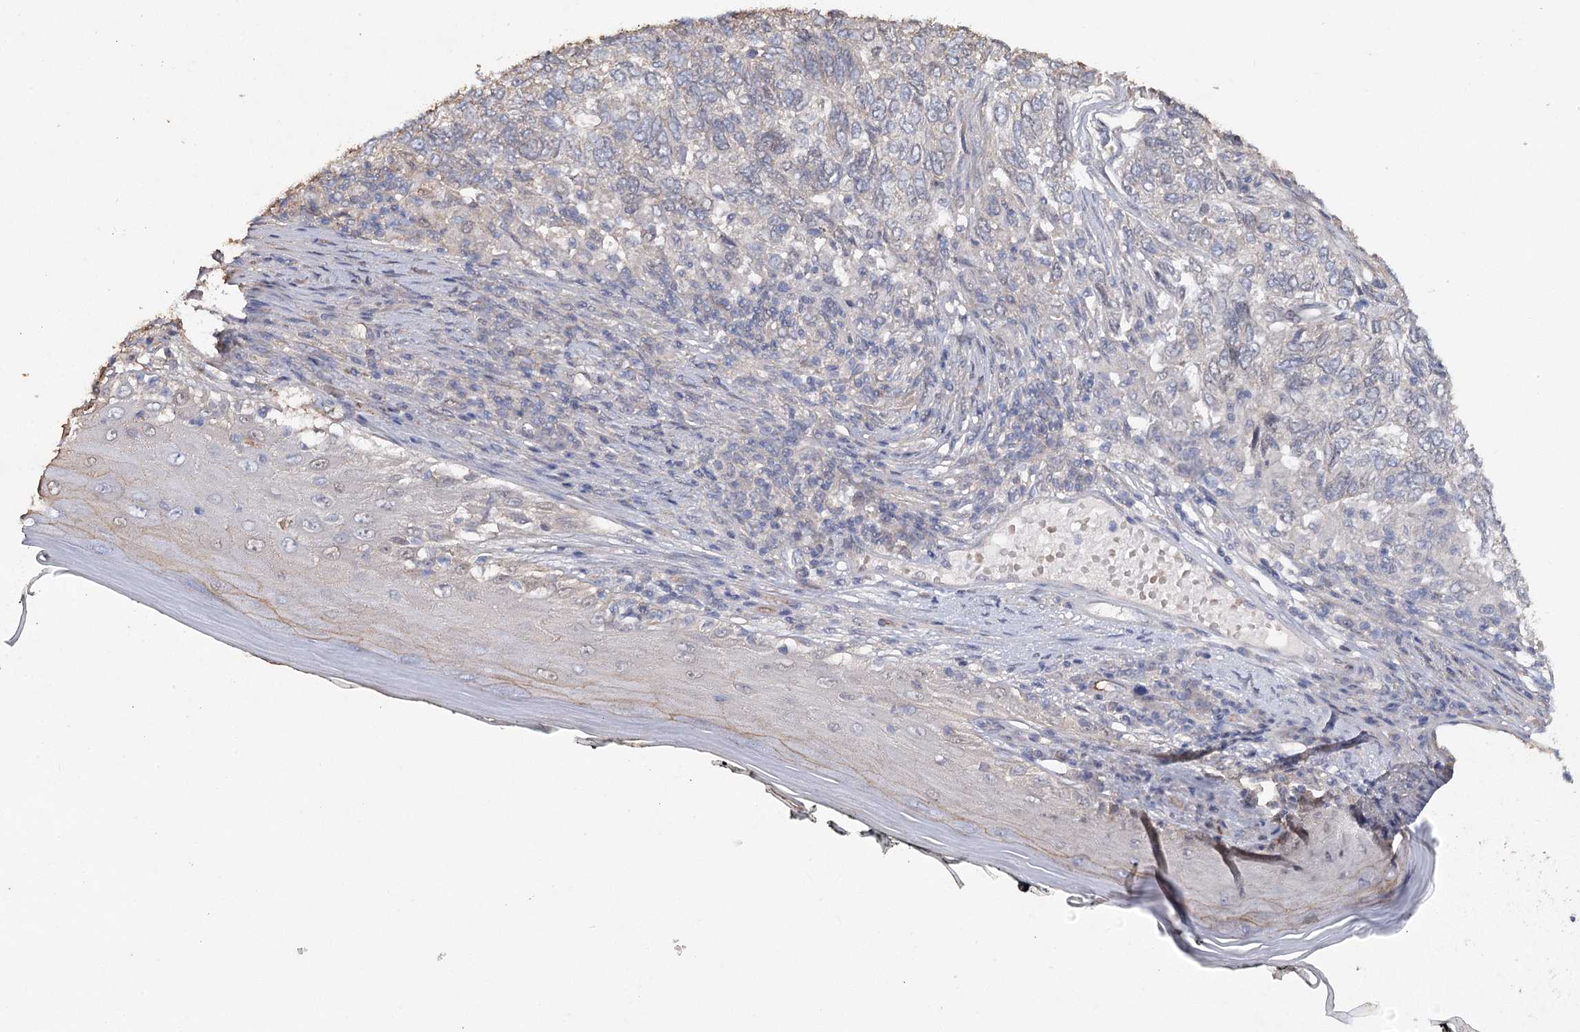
{"staining": {"intensity": "weak", "quantity": "<25%", "location": "cytoplasmic/membranous,nuclear"}, "tissue": "skin cancer", "cell_type": "Tumor cells", "image_type": "cancer", "snomed": [{"axis": "morphology", "description": "Basal cell carcinoma"}, {"axis": "topography", "description": "Skin"}], "caption": "Tumor cells are negative for brown protein staining in basal cell carcinoma (skin). Nuclei are stained in blue.", "gene": "MAP3K13", "patient": {"sex": "female", "age": 65}}